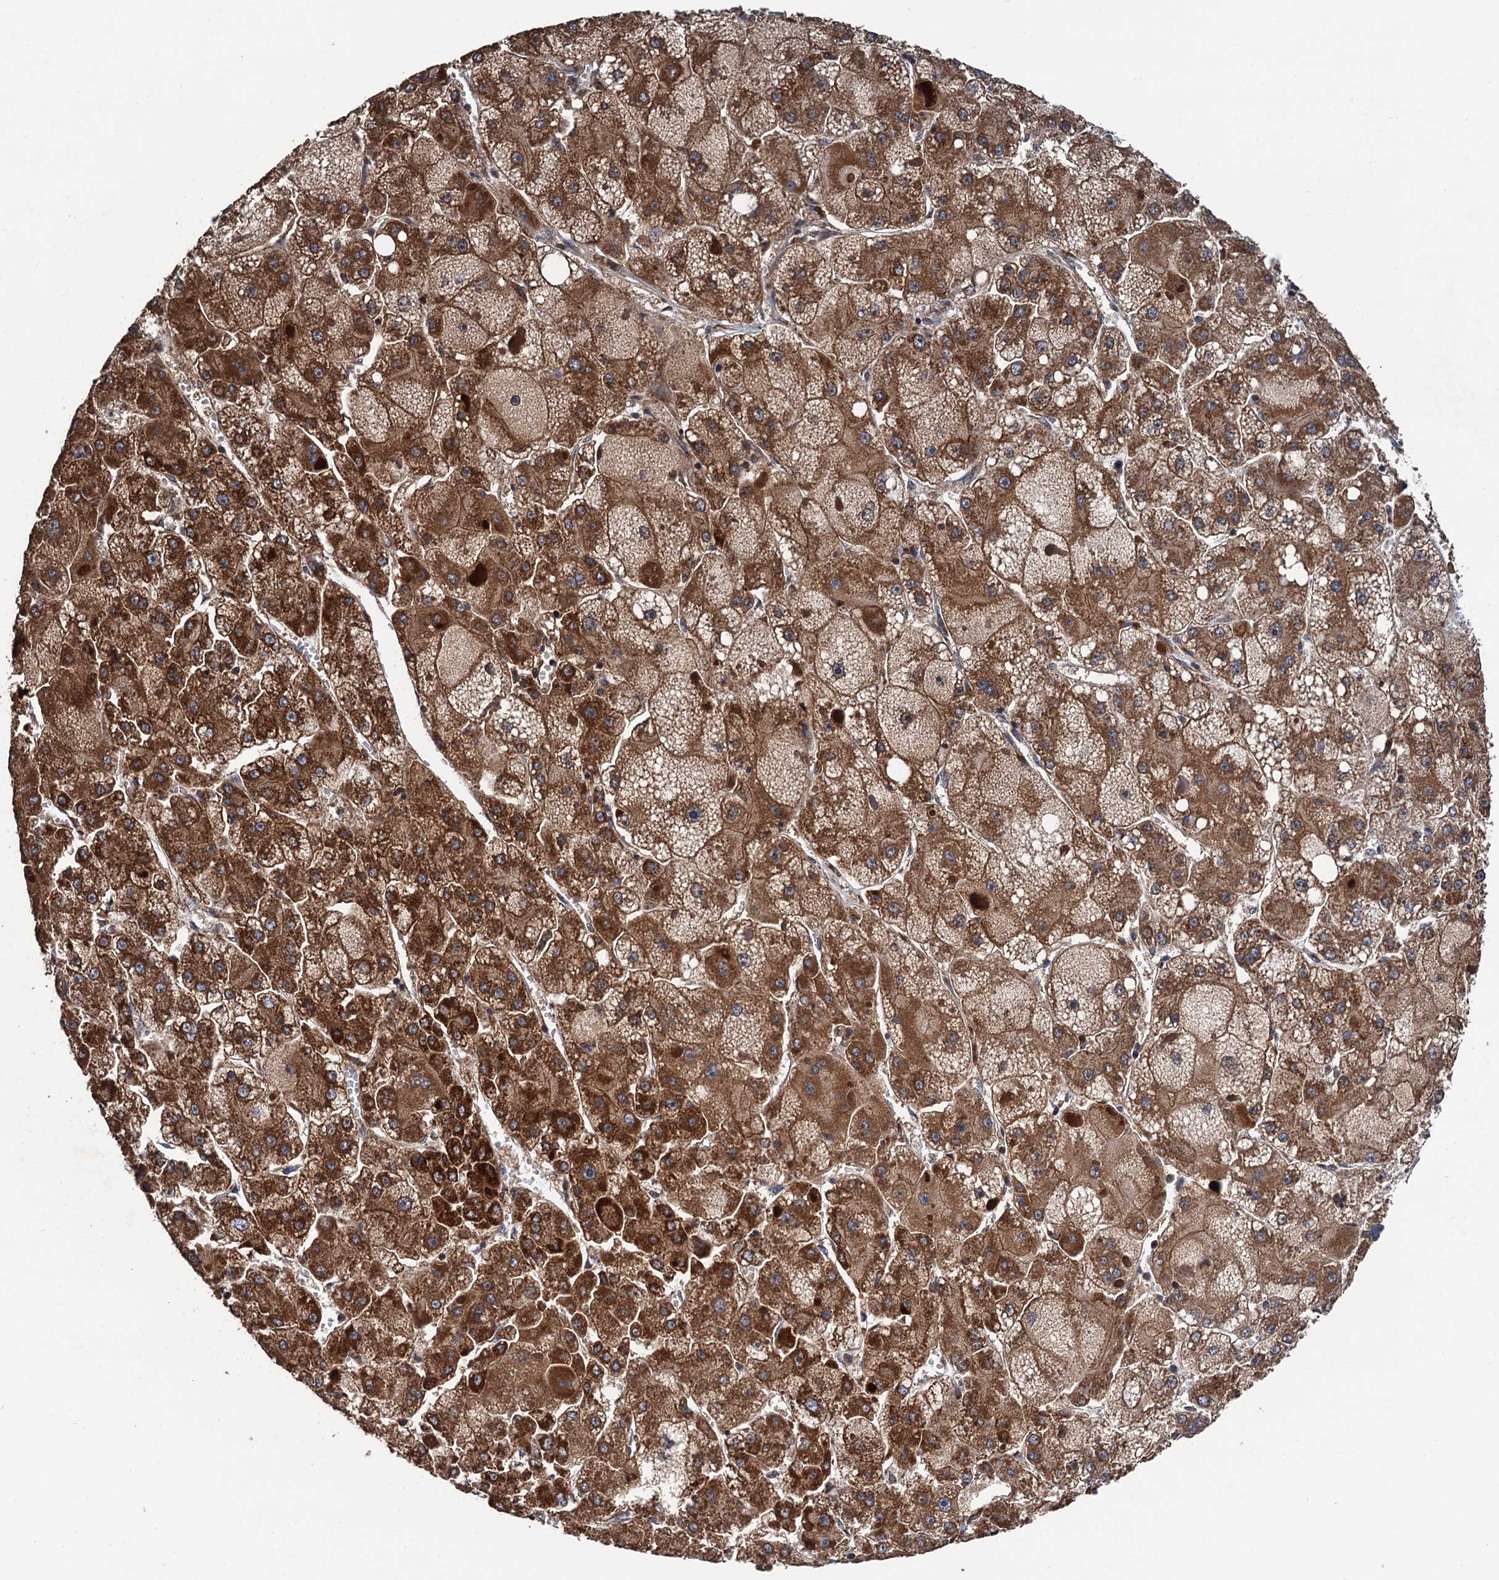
{"staining": {"intensity": "strong", "quantity": ">75%", "location": "cytoplasmic/membranous"}, "tissue": "liver cancer", "cell_type": "Tumor cells", "image_type": "cancer", "snomed": [{"axis": "morphology", "description": "Carcinoma, Hepatocellular, NOS"}, {"axis": "topography", "description": "Liver"}], "caption": "Liver cancer was stained to show a protein in brown. There is high levels of strong cytoplasmic/membranous expression in about >75% of tumor cells.", "gene": "DGLUCY", "patient": {"sex": "female", "age": 73}}